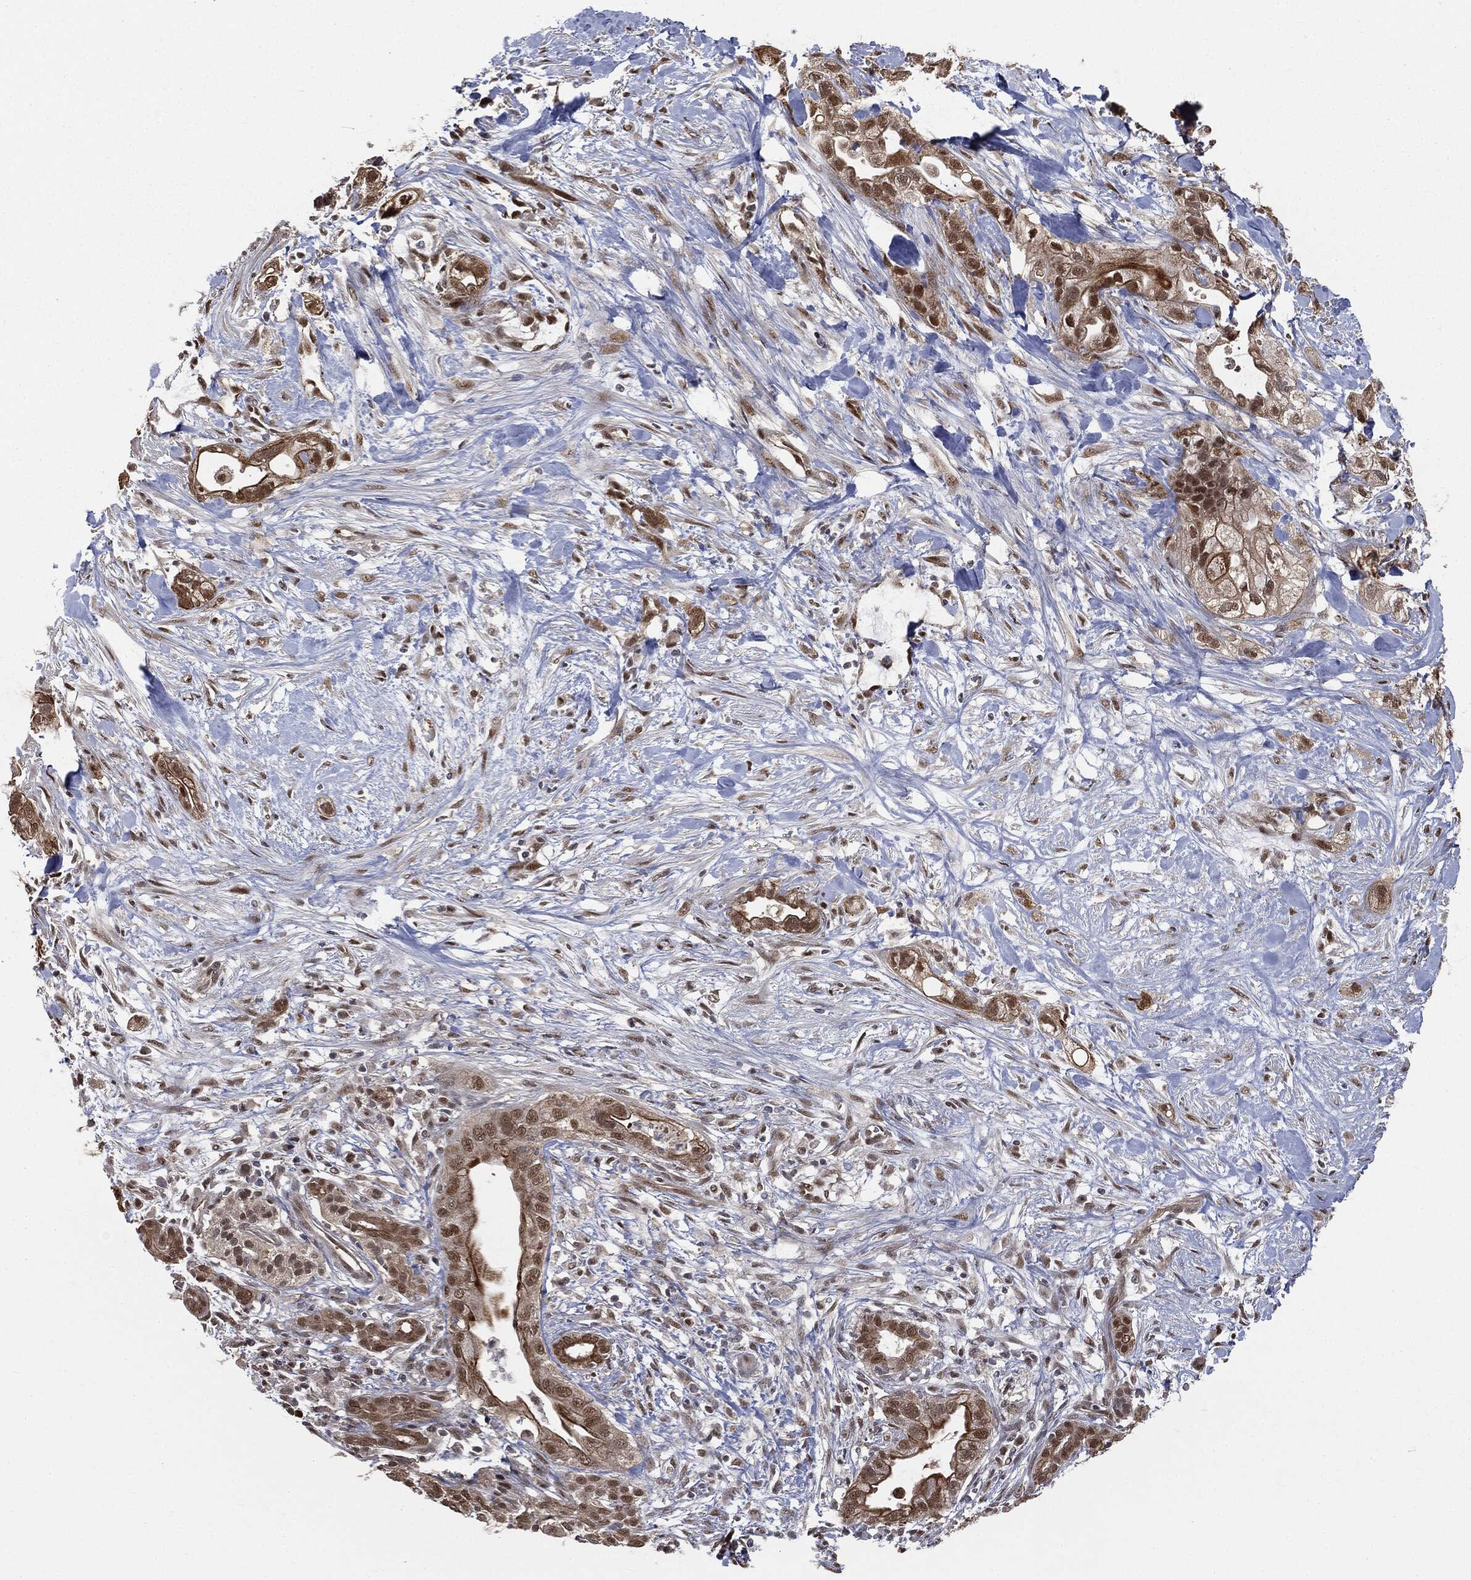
{"staining": {"intensity": "moderate", "quantity": ">75%", "location": "cytoplasmic/membranous,nuclear"}, "tissue": "pancreatic cancer", "cell_type": "Tumor cells", "image_type": "cancer", "snomed": [{"axis": "morphology", "description": "Adenocarcinoma, NOS"}, {"axis": "topography", "description": "Pancreas"}], "caption": "Pancreatic cancer (adenocarcinoma) stained for a protein (brown) reveals moderate cytoplasmic/membranous and nuclear positive positivity in about >75% of tumor cells.", "gene": "SHLD2", "patient": {"sex": "male", "age": 44}}